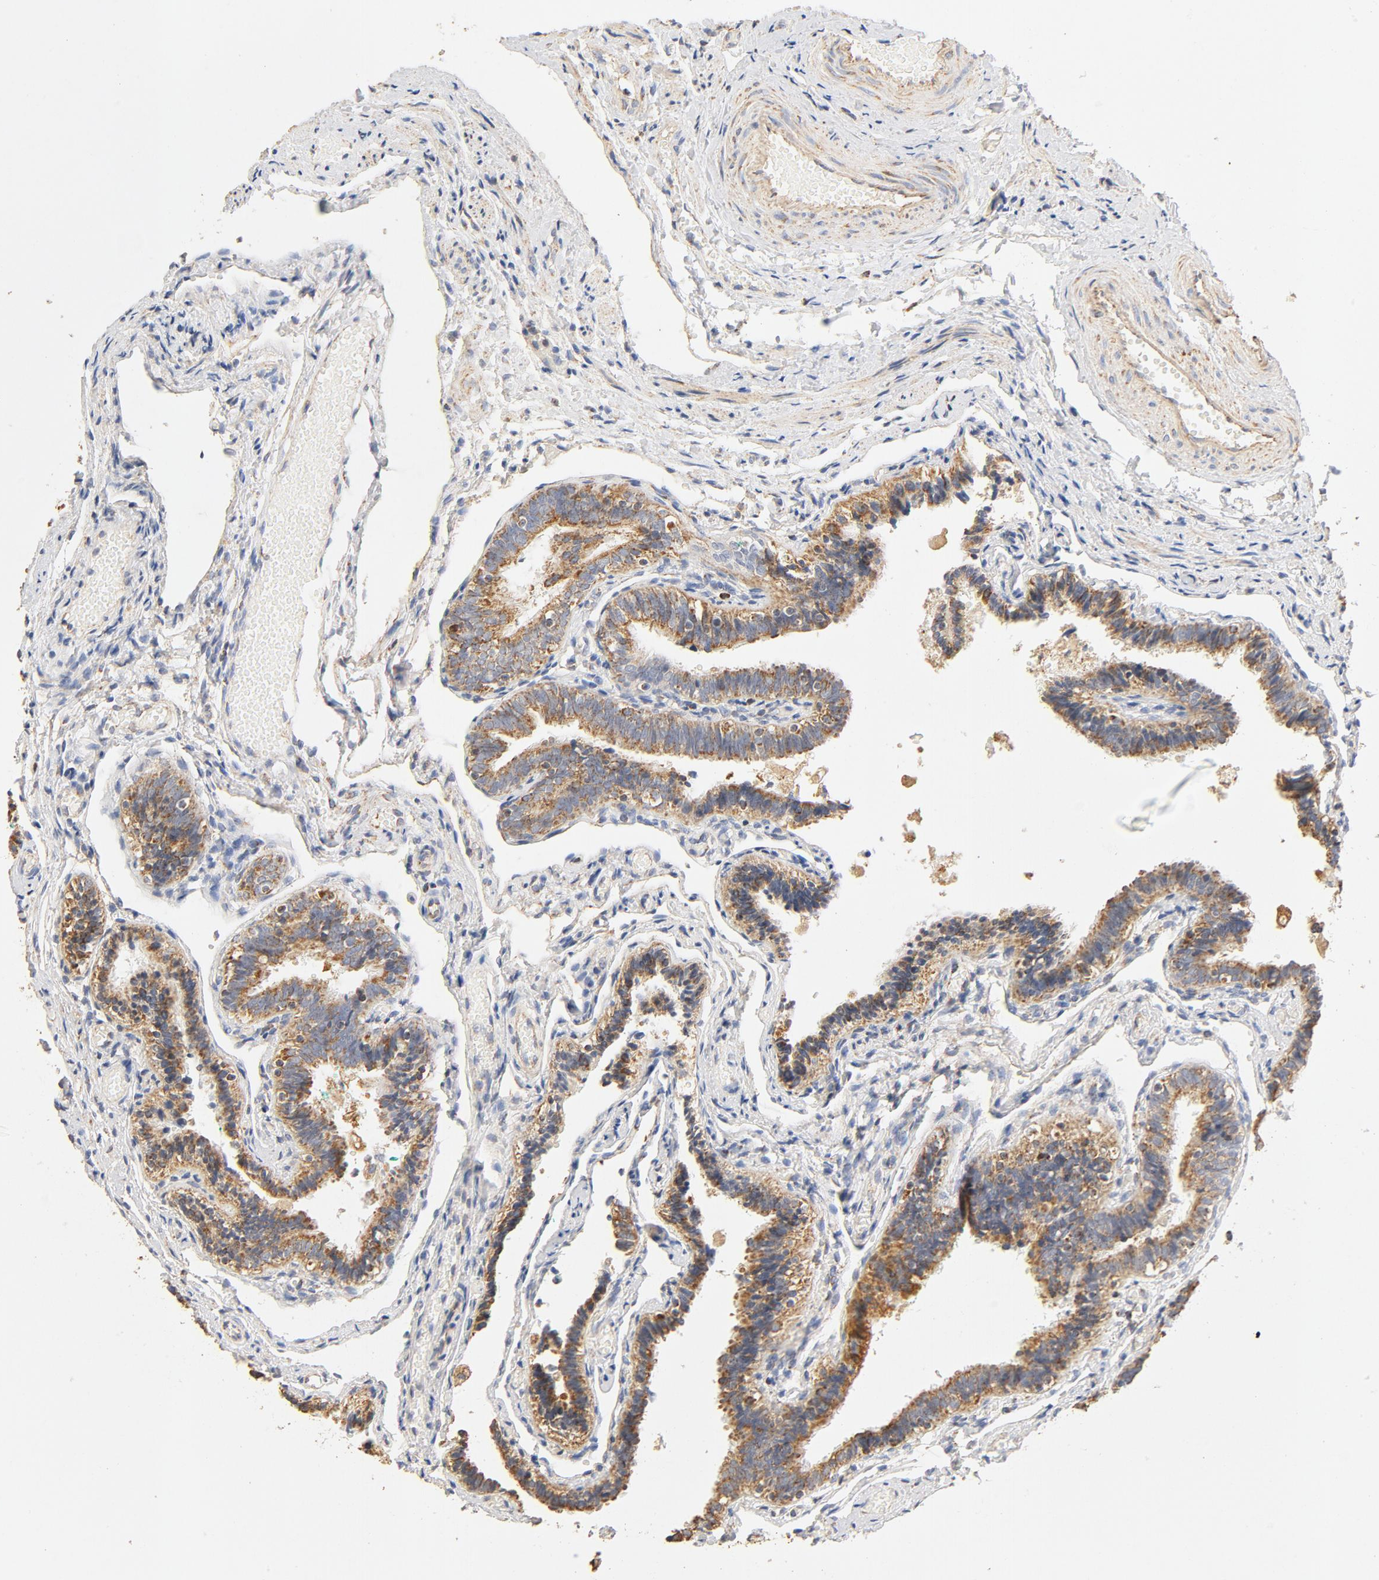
{"staining": {"intensity": "moderate", "quantity": ">75%", "location": "cytoplasmic/membranous"}, "tissue": "fallopian tube", "cell_type": "Glandular cells", "image_type": "normal", "snomed": [{"axis": "morphology", "description": "Normal tissue, NOS"}, {"axis": "topography", "description": "Fallopian tube"}], "caption": "Fallopian tube stained with DAB IHC reveals medium levels of moderate cytoplasmic/membranous positivity in approximately >75% of glandular cells.", "gene": "COX4I1", "patient": {"sex": "female", "age": 46}}